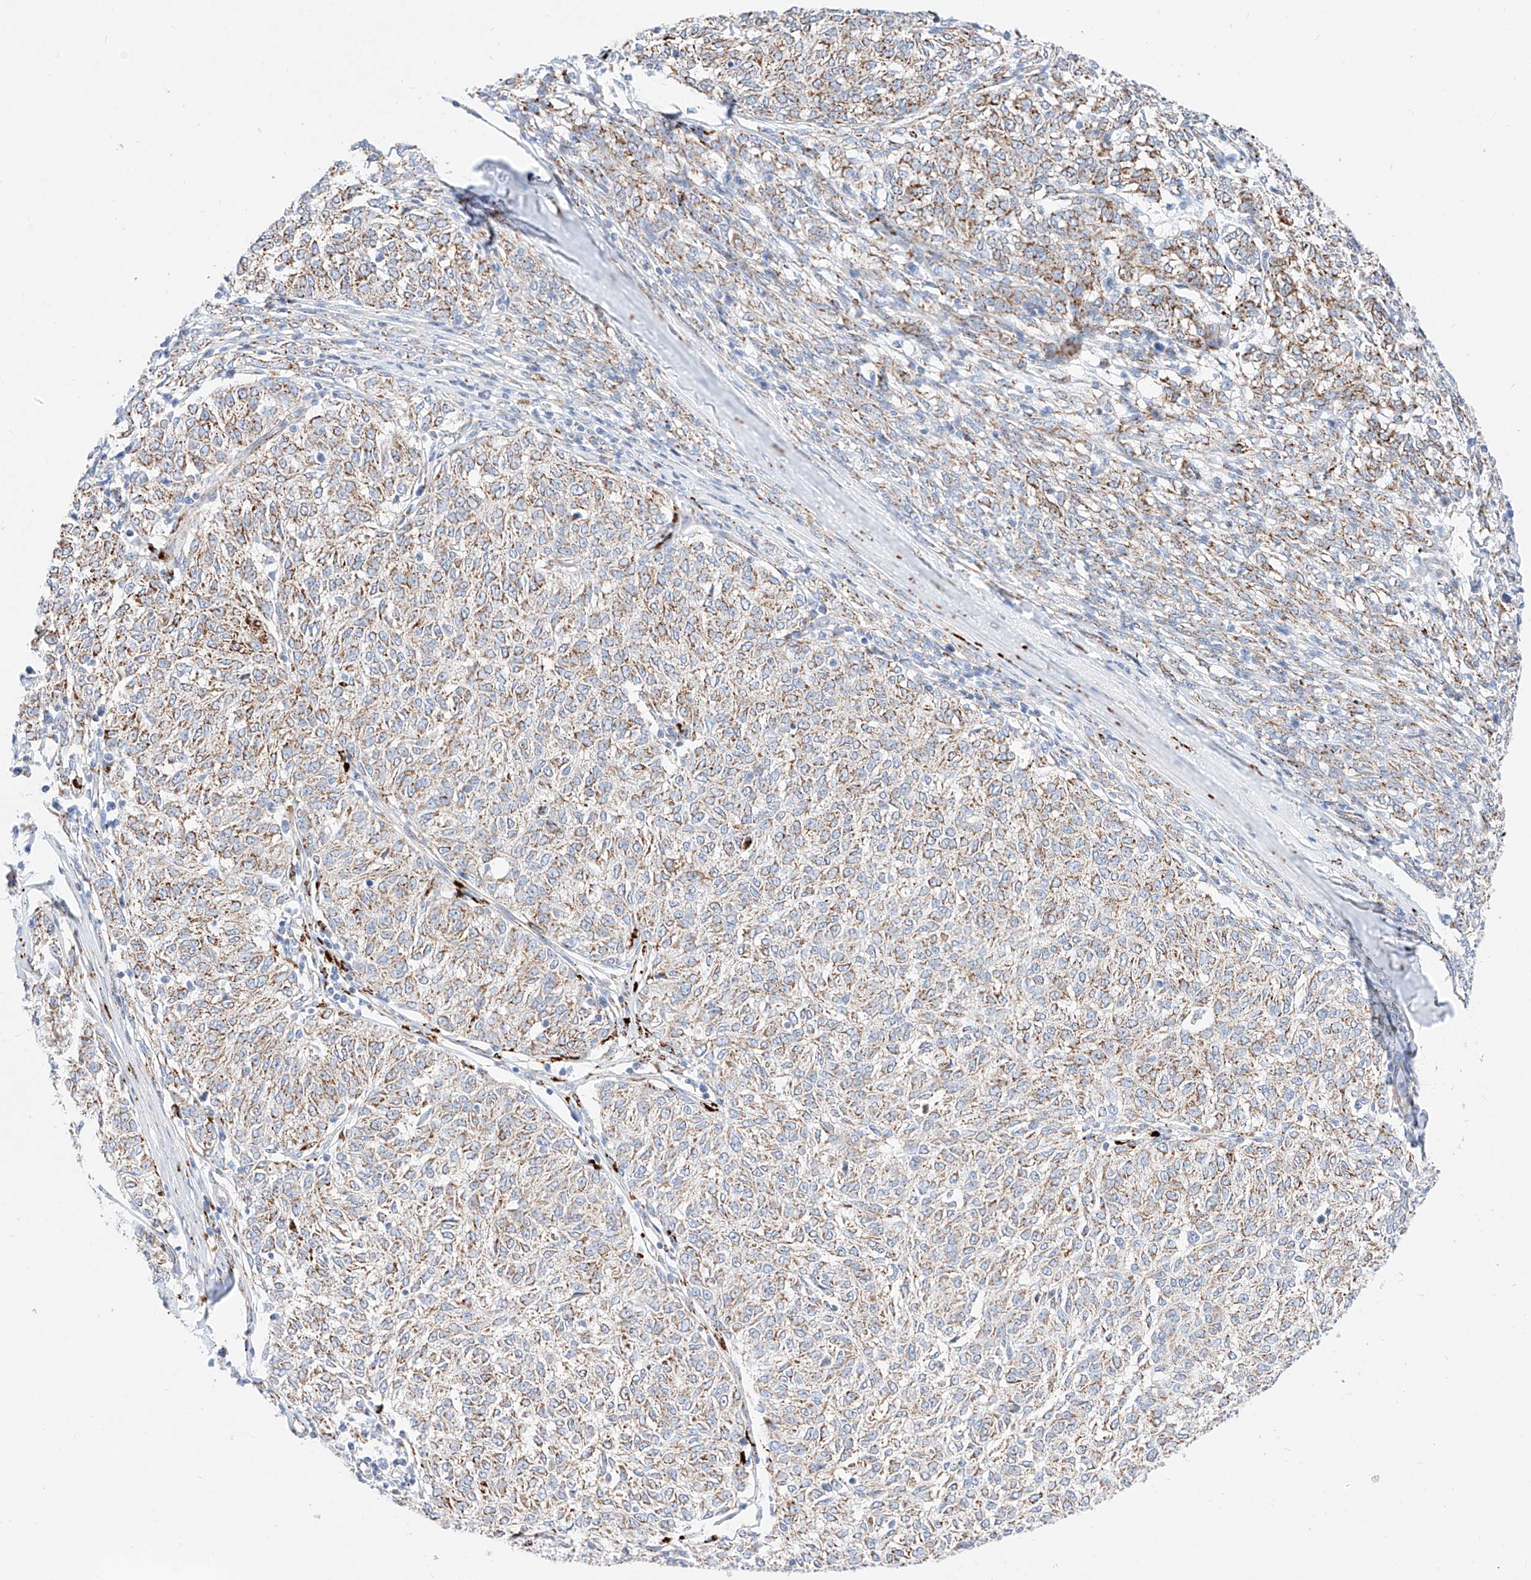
{"staining": {"intensity": "weak", "quantity": "25%-75%", "location": "cytoplasmic/membranous"}, "tissue": "melanoma", "cell_type": "Tumor cells", "image_type": "cancer", "snomed": [{"axis": "morphology", "description": "Malignant melanoma, NOS"}, {"axis": "topography", "description": "Skin"}], "caption": "Protein staining demonstrates weak cytoplasmic/membranous expression in about 25%-75% of tumor cells in malignant melanoma.", "gene": "C6orf62", "patient": {"sex": "female", "age": 72}}